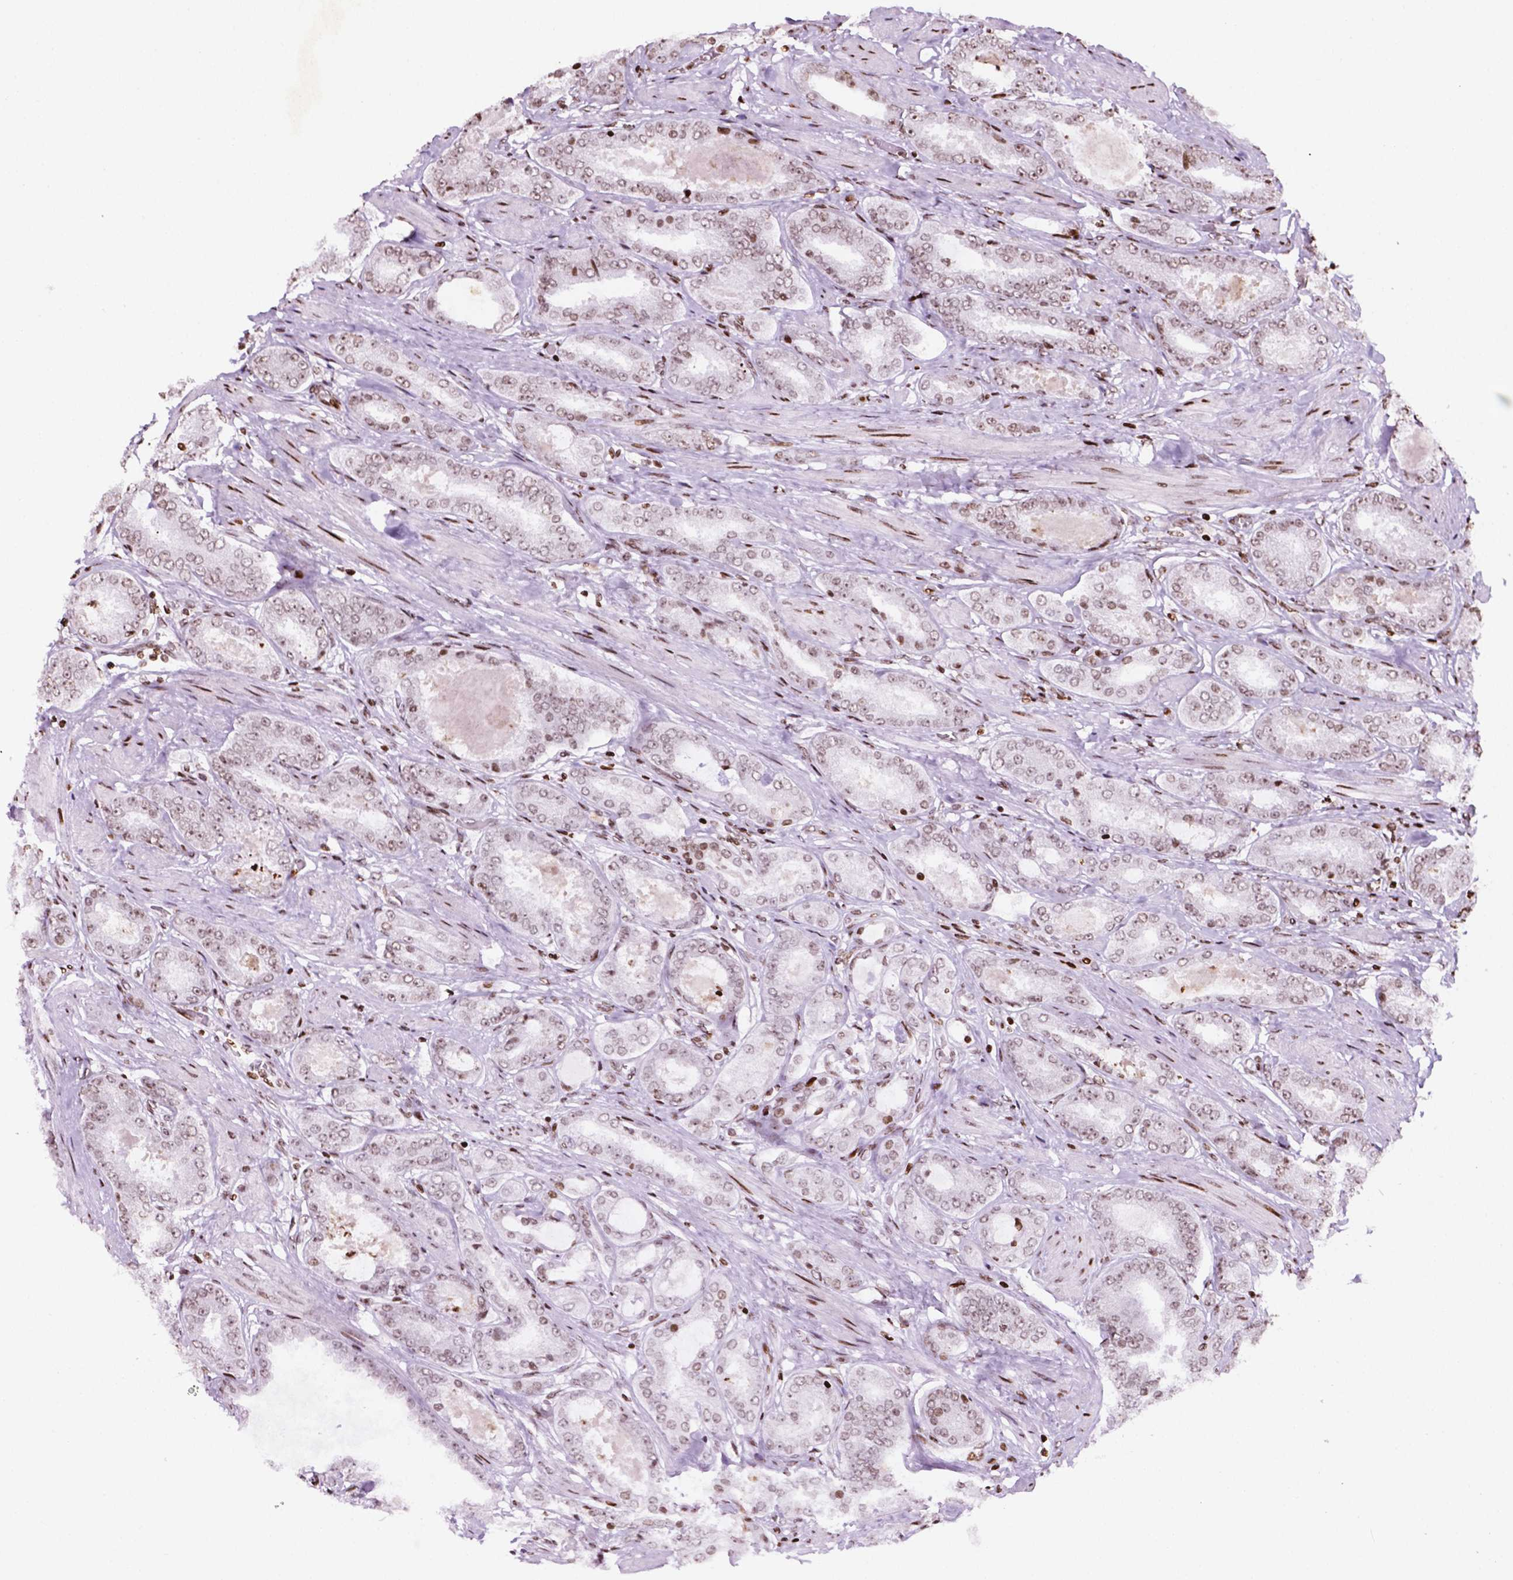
{"staining": {"intensity": "strong", "quantity": "<25%", "location": "nuclear"}, "tissue": "prostate cancer", "cell_type": "Tumor cells", "image_type": "cancer", "snomed": [{"axis": "morphology", "description": "Adenocarcinoma, High grade"}, {"axis": "topography", "description": "Prostate"}], "caption": "Prostate high-grade adenocarcinoma stained with immunohistochemistry (IHC) exhibits strong nuclear positivity in about <25% of tumor cells. The staining was performed using DAB (3,3'-diaminobenzidine), with brown indicating positive protein expression. Nuclei are stained blue with hematoxylin.", "gene": "TMEM250", "patient": {"sex": "male", "age": 63}}